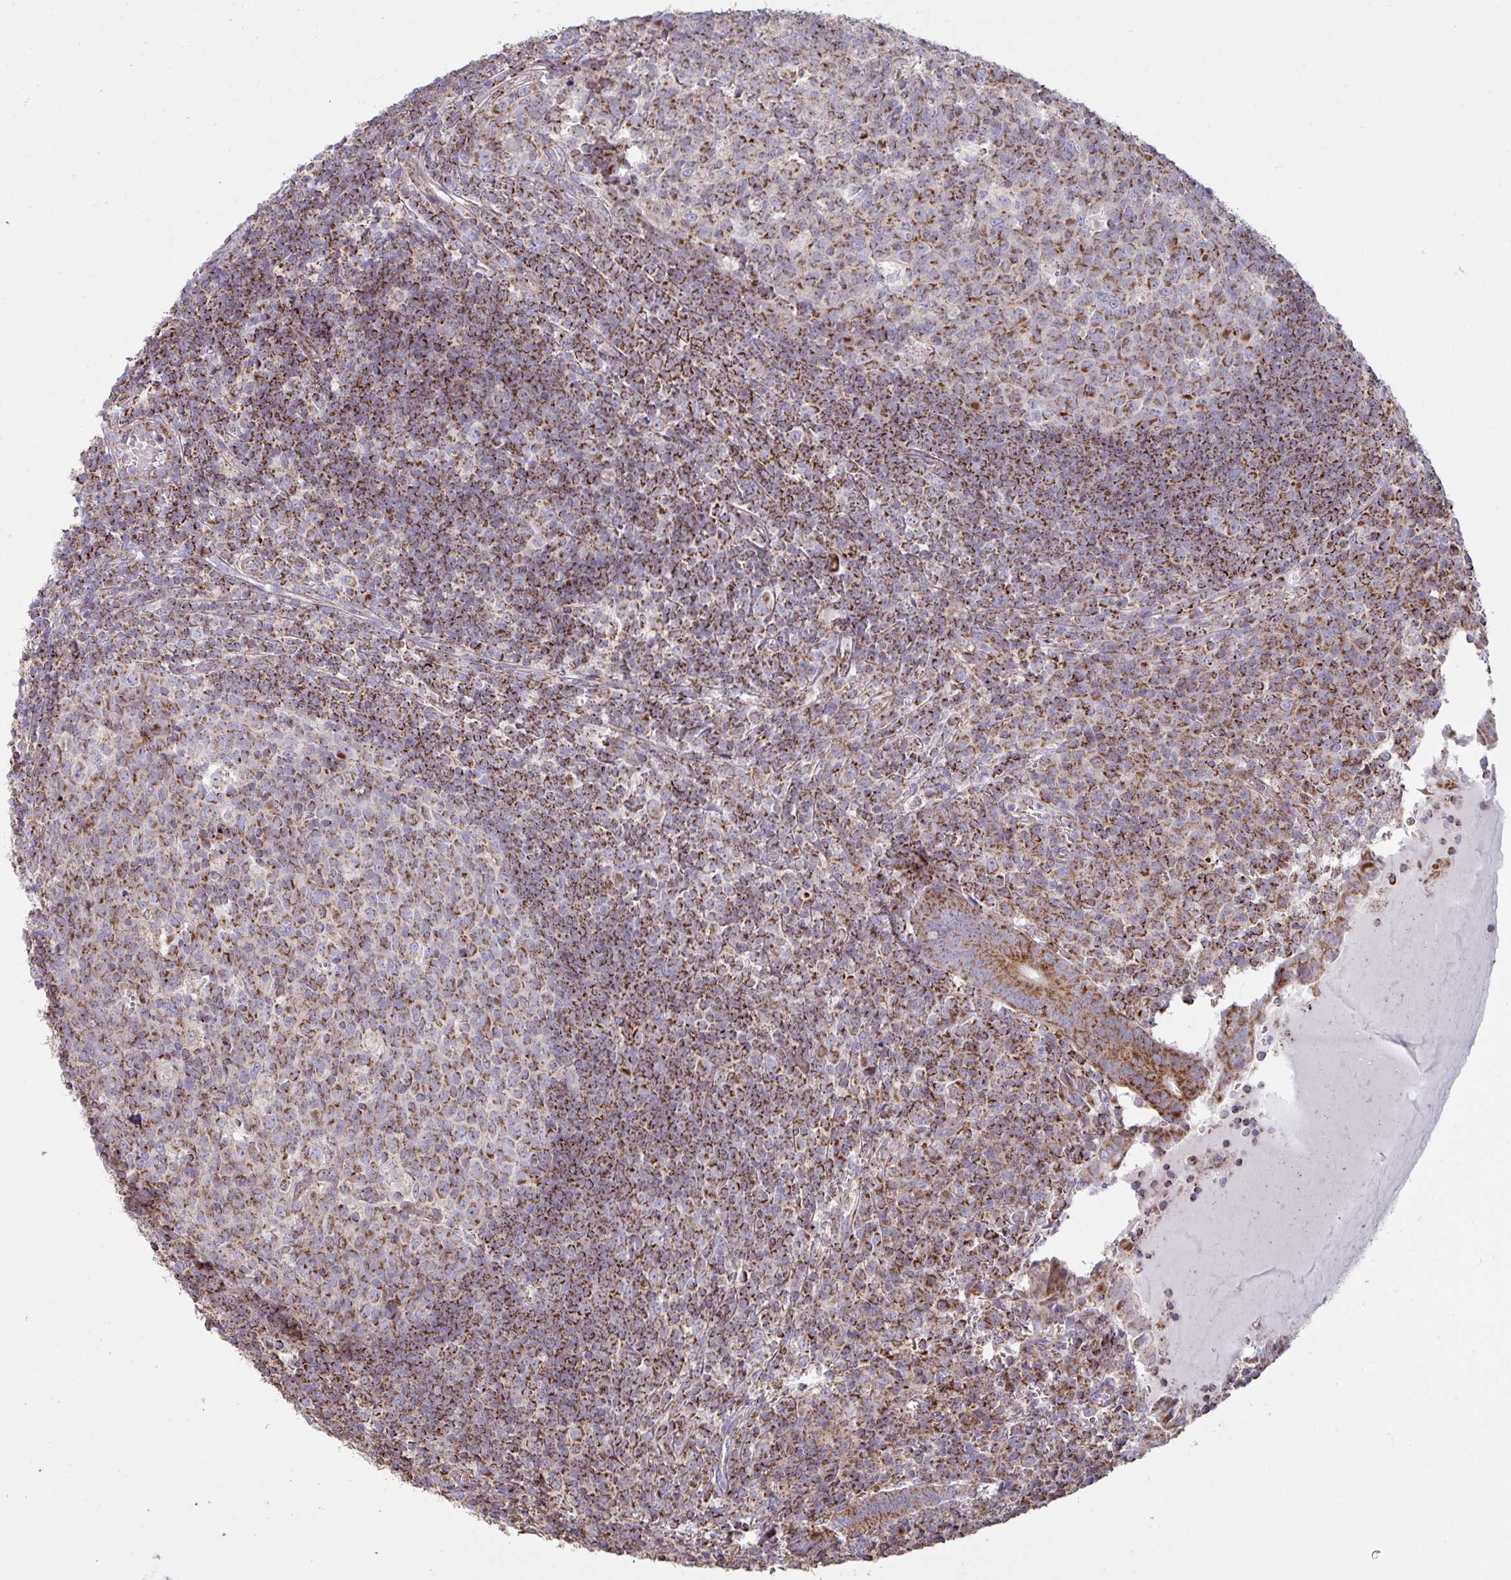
{"staining": {"intensity": "strong", "quantity": ">75%", "location": "cytoplasmic/membranous"}, "tissue": "appendix", "cell_type": "Glandular cells", "image_type": "normal", "snomed": [{"axis": "morphology", "description": "Normal tissue, NOS"}, {"axis": "topography", "description": "Appendix"}], "caption": "Protein expression analysis of normal human appendix reveals strong cytoplasmic/membranous positivity in about >75% of glandular cells. The protein of interest is shown in brown color, while the nuclei are stained blue.", "gene": "MICOS10", "patient": {"sex": "male", "age": 18}}